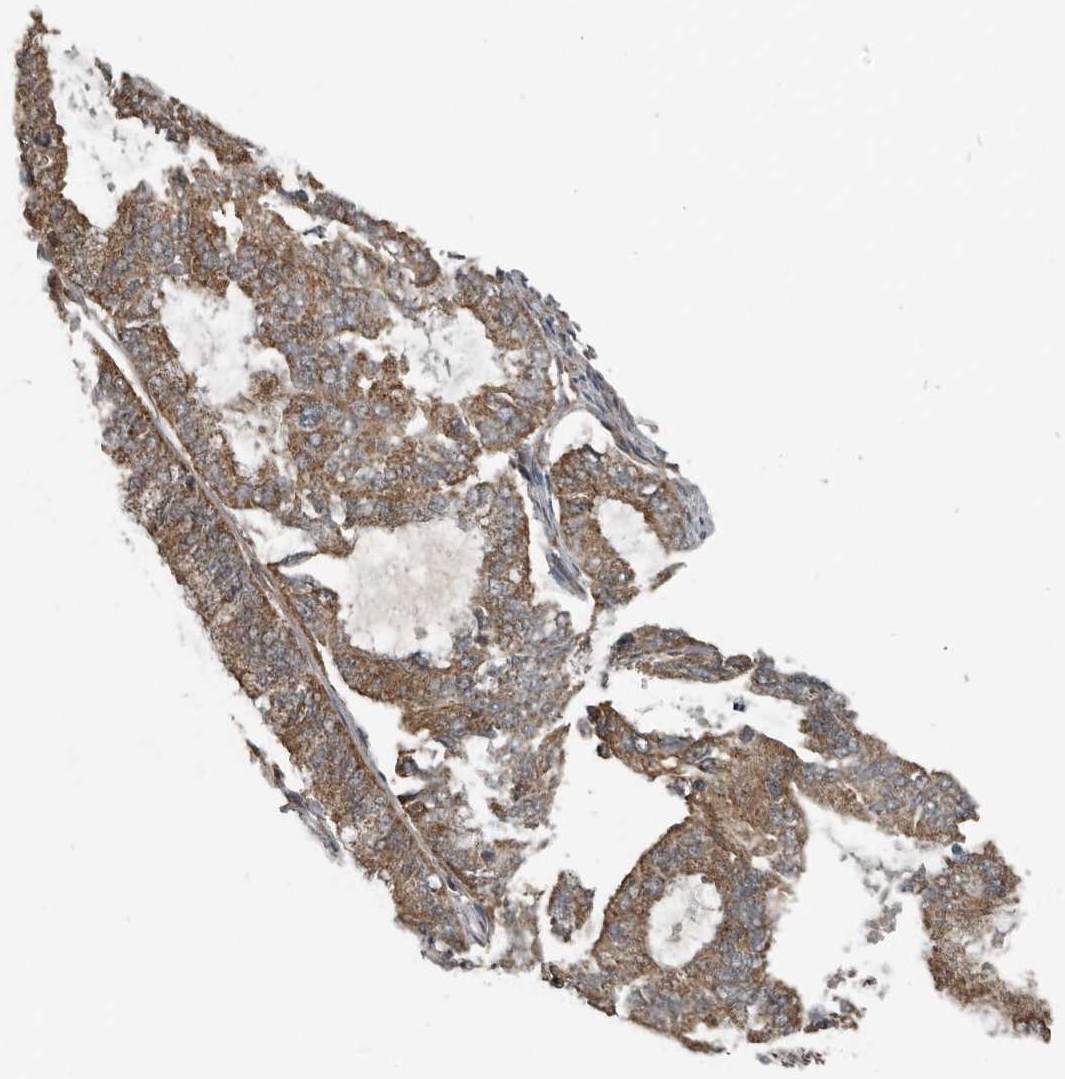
{"staining": {"intensity": "moderate", "quantity": ">75%", "location": "cytoplasmic/membranous"}, "tissue": "endometrial cancer", "cell_type": "Tumor cells", "image_type": "cancer", "snomed": [{"axis": "morphology", "description": "Adenocarcinoma, NOS"}, {"axis": "topography", "description": "Endometrium"}], "caption": "Endometrial adenocarcinoma was stained to show a protein in brown. There is medium levels of moderate cytoplasmic/membranous staining in approximately >75% of tumor cells. The protein of interest is shown in brown color, while the nuclei are stained blue.", "gene": "AFAP1", "patient": {"sex": "female", "age": 49}}